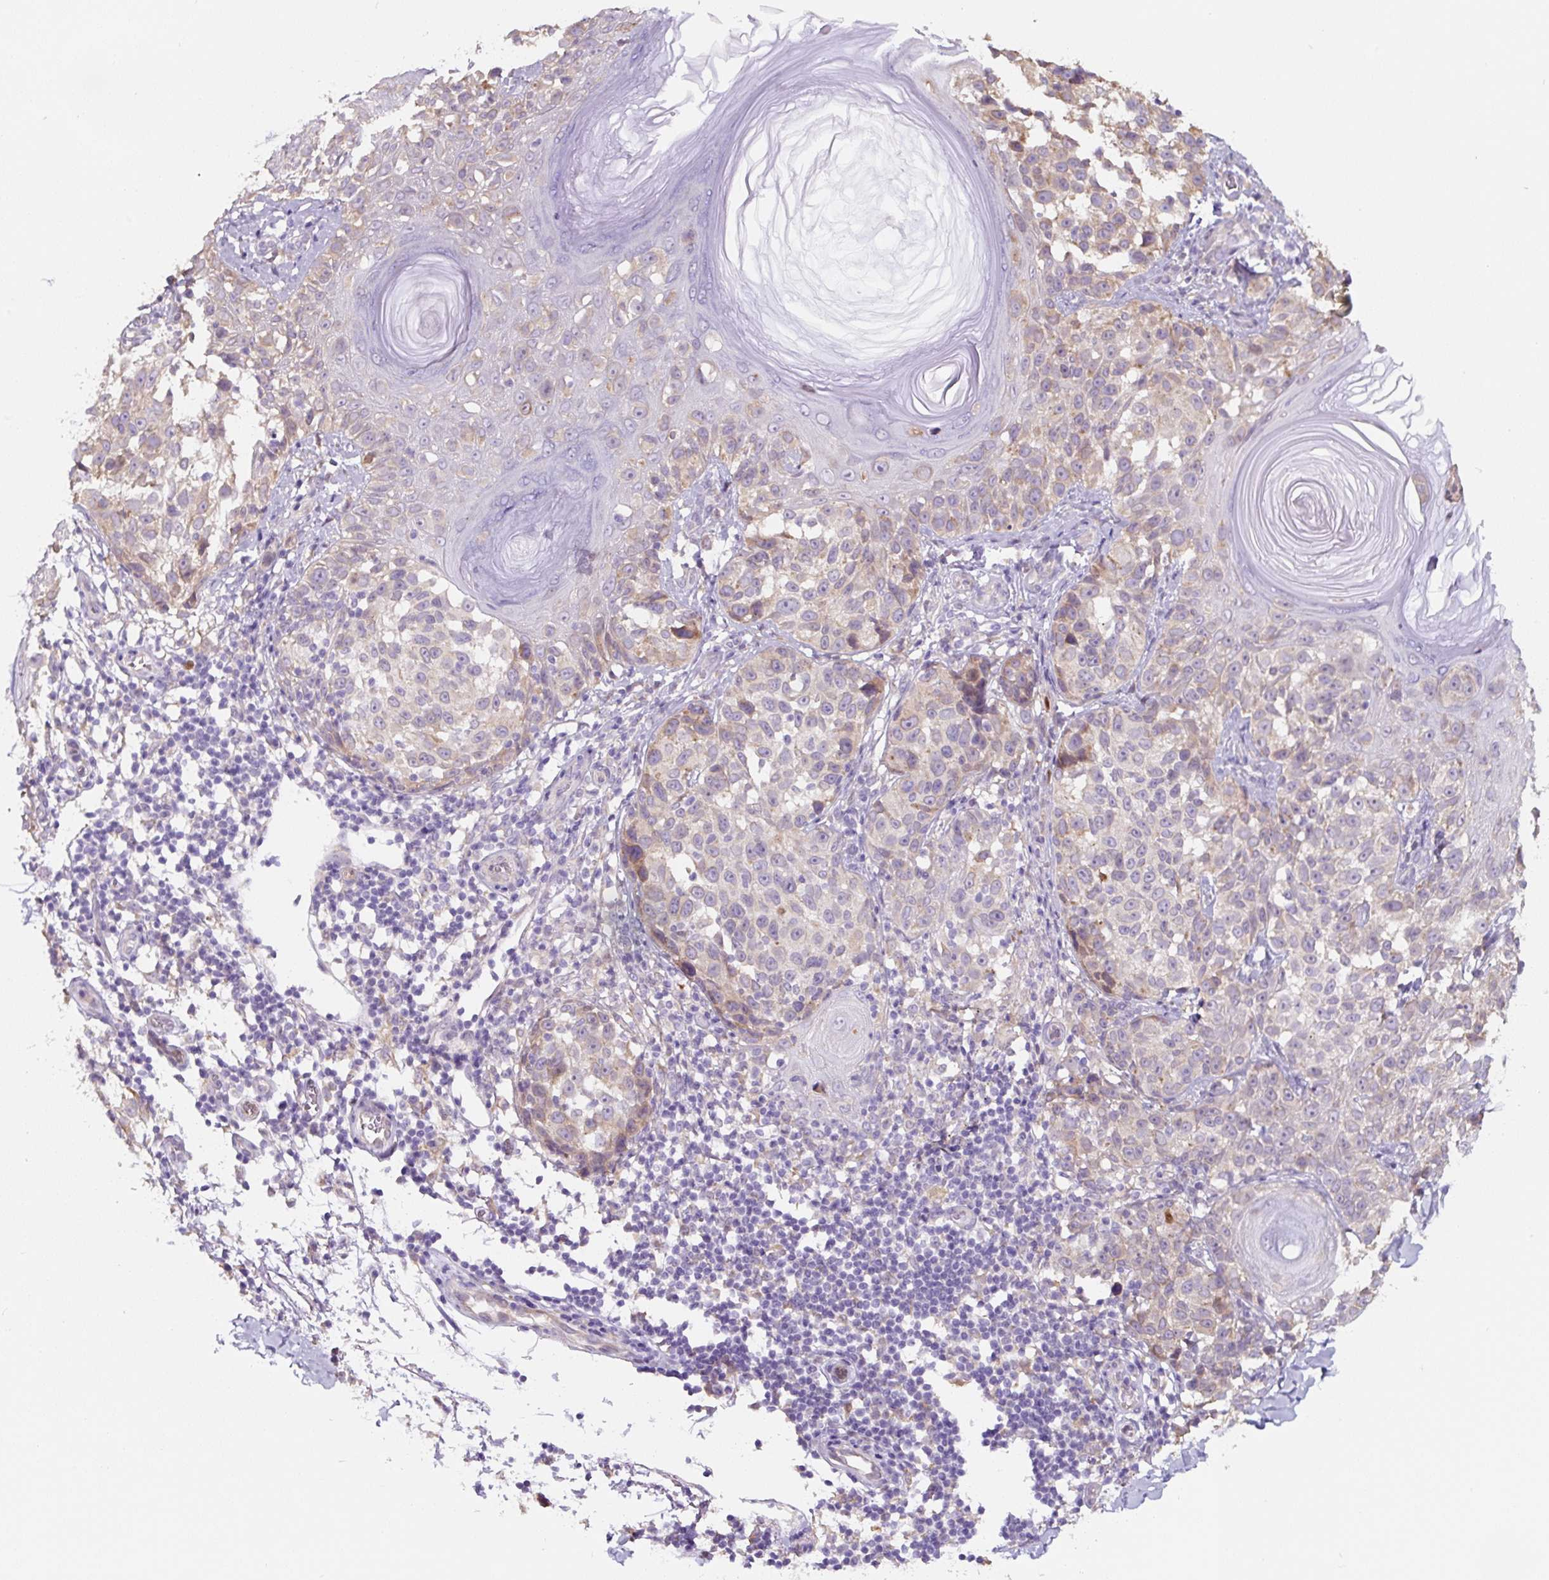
{"staining": {"intensity": "weak", "quantity": "25%-75%", "location": "cytoplasmic/membranous"}, "tissue": "melanoma", "cell_type": "Tumor cells", "image_type": "cancer", "snomed": [{"axis": "morphology", "description": "Malignant melanoma, NOS"}, {"axis": "topography", "description": "Skin"}], "caption": "A micrograph of human malignant melanoma stained for a protein reveals weak cytoplasmic/membranous brown staining in tumor cells.", "gene": "ASRGL1", "patient": {"sex": "male", "age": 73}}